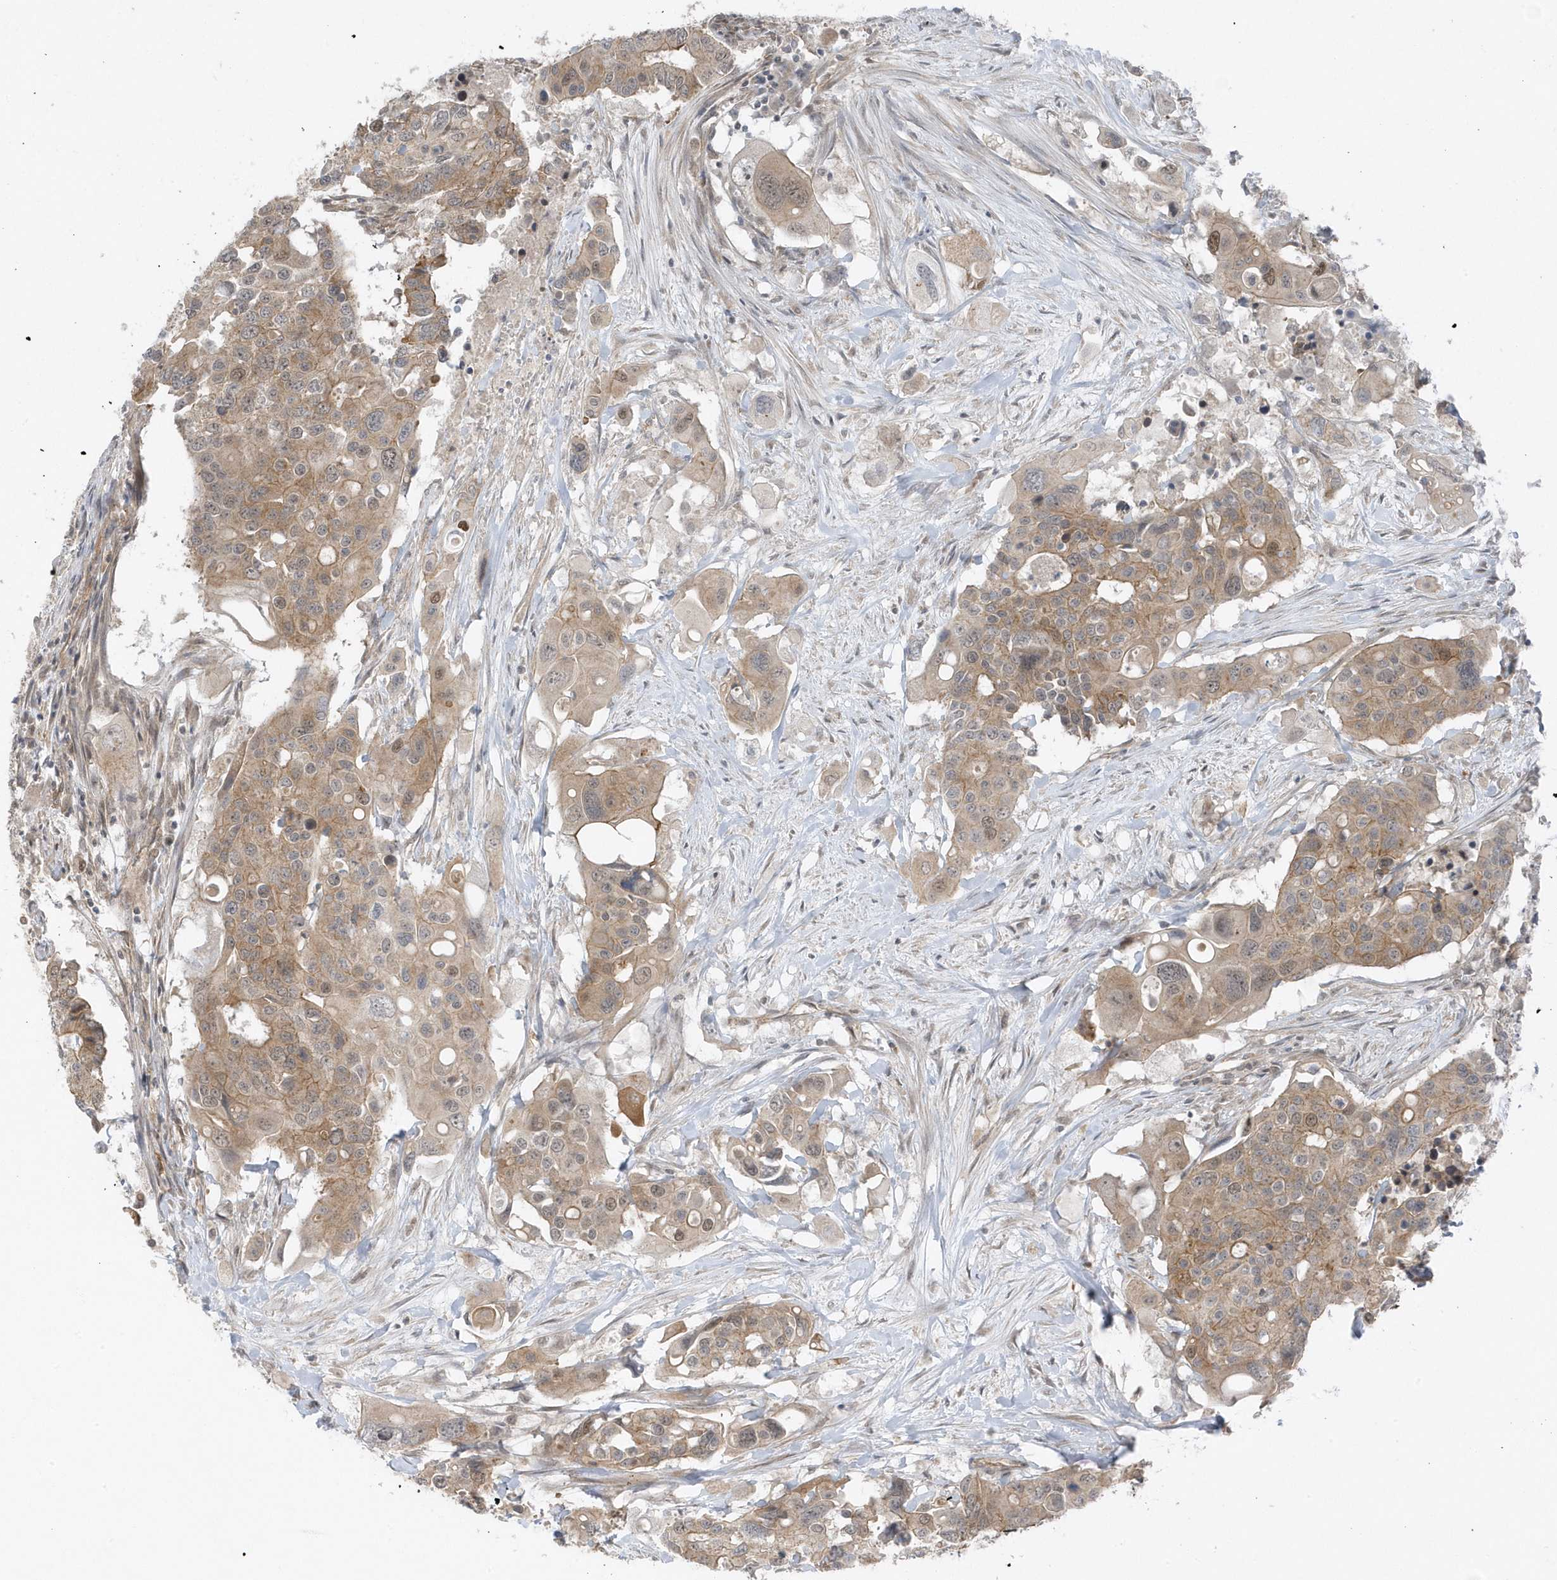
{"staining": {"intensity": "moderate", "quantity": ">75%", "location": "cytoplasmic/membranous"}, "tissue": "colorectal cancer", "cell_type": "Tumor cells", "image_type": "cancer", "snomed": [{"axis": "morphology", "description": "Adenocarcinoma, NOS"}, {"axis": "topography", "description": "Colon"}], "caption": "An IHC image of neoplastic tissue is shown. Protein staining in brown labels moderate cytoplasmic/membranous positivity in colorectal cancer (adenocarcinoma) within tumor cells.", "gene": "PARD3B", "patient": {"sex": "male", "age": 77}}